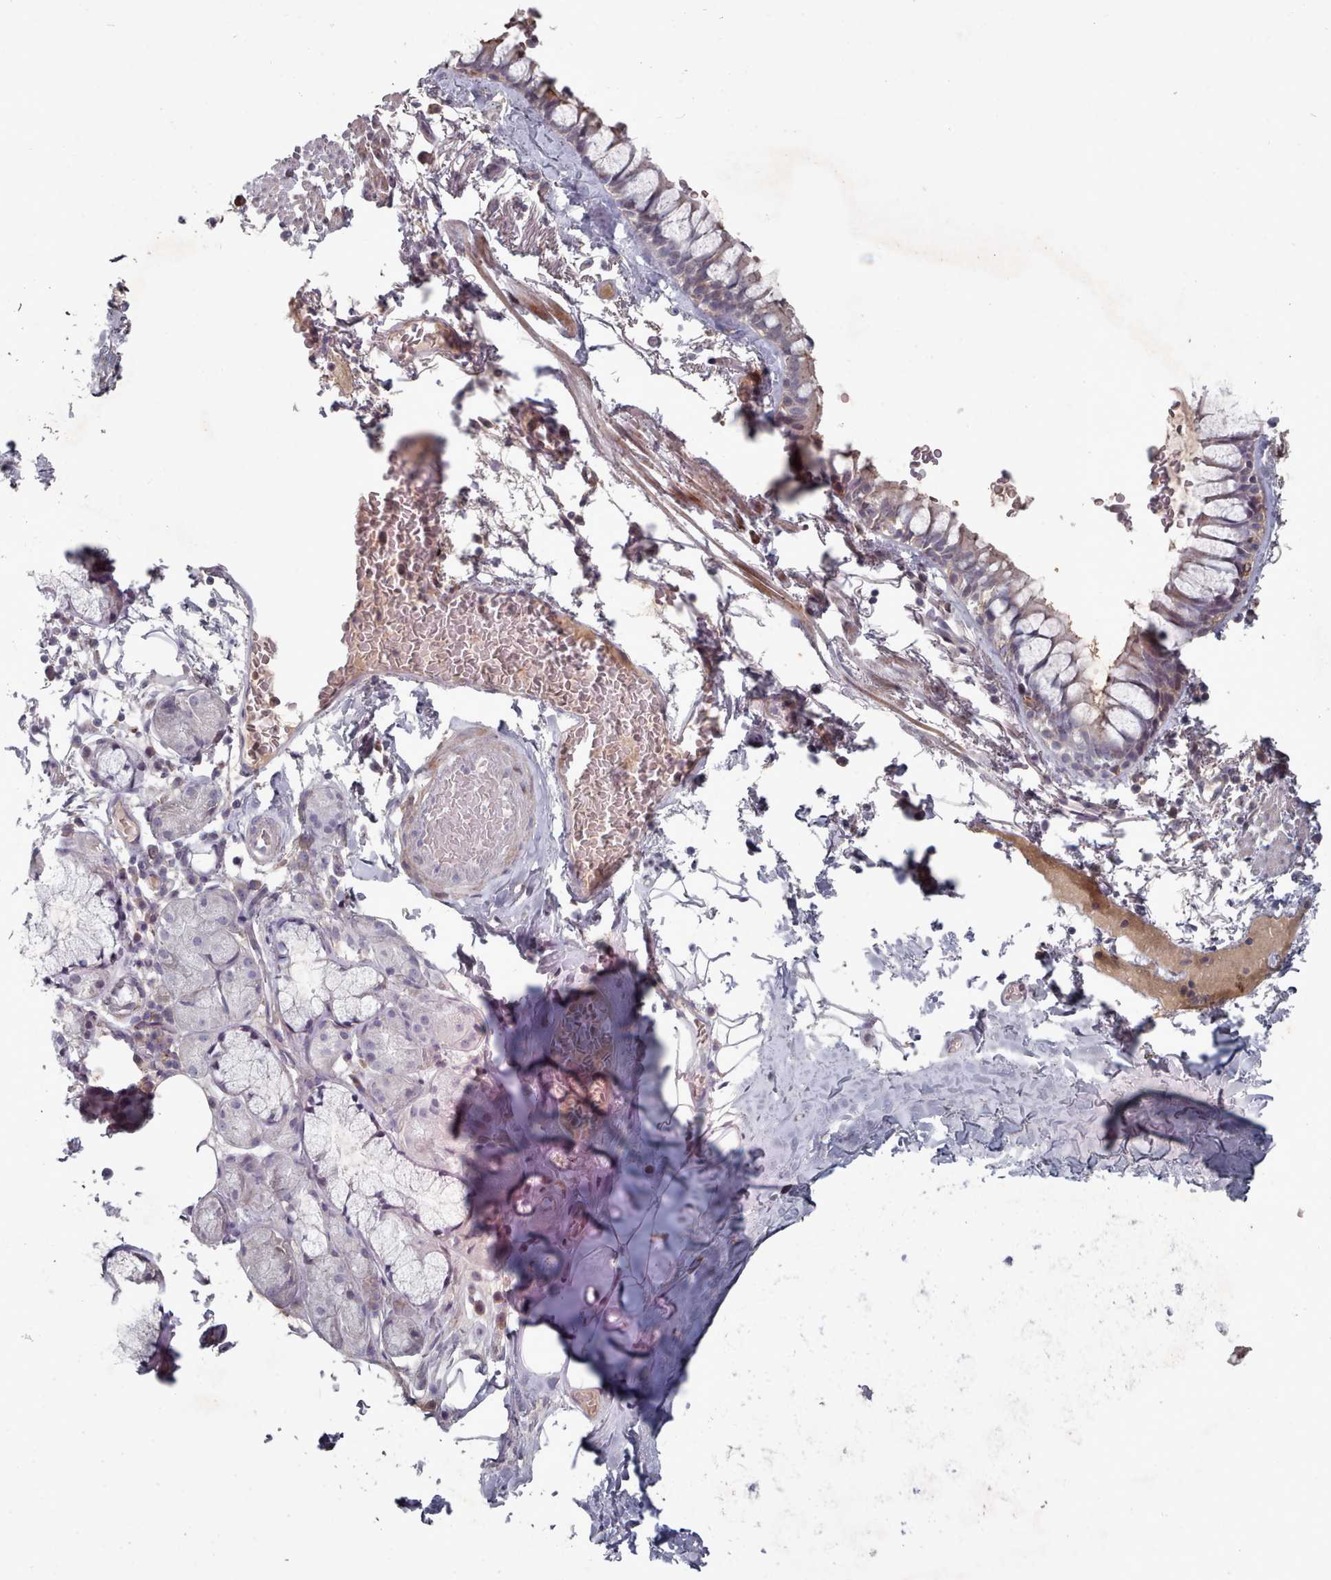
{"staining": {"intensity": "weak", "quantity": "25%-75%", "location": "cytoplasmic/membranous"}, "tissue": "bronchus", "cell_type": "Respiratory epithelial cells", "image_type": "normal", "snomed": [{"axis": "morphology", "description": "Normal tissue, NOS"}, {"axis": "topography", "description": "Cartilage tissue"}], "caption": "Immunohistochemistry (IHC) of unremarkable bronchus exhibits low levels of weak cytoplasmic/membranous expression in approximately 25%-75% of respiratory epithelial cells. (DAB = brown stain, brightfield microscopy at high magnification).", "gene": "COL8A2", "patient": {"sex": "male", "age": 63}}